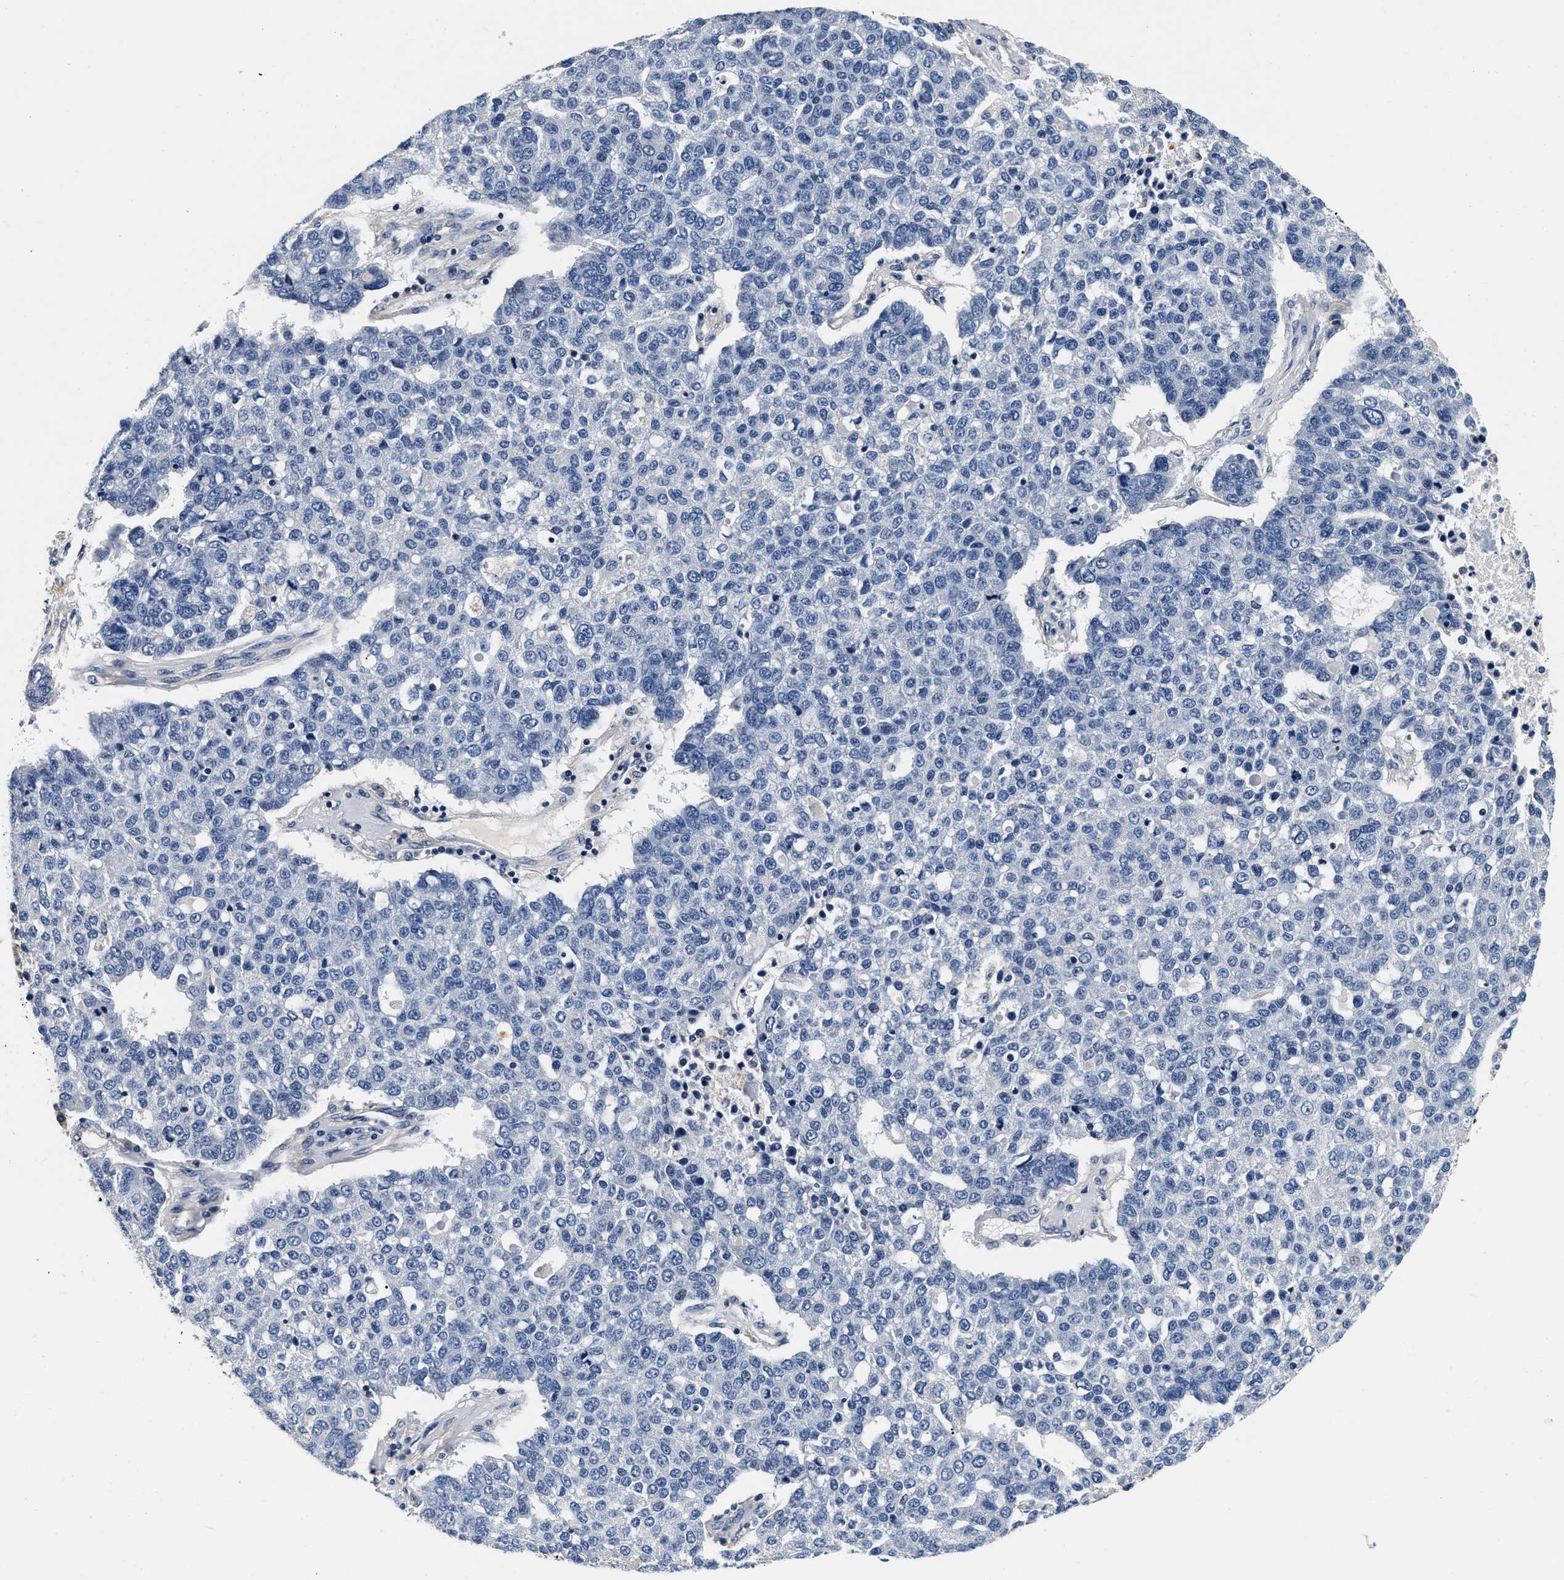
{"staining": {"intensity": "negative", "quantity": "none", "location": "none"}, "tissue": "pancreatic cancer", "cell_type": "Tumor cells", "image_type": "cancer", "snomed": [{"axis": "morphology", "description": "Adenocarcinoma, NOS"}, {"axis": "topography", "description": "Pancreas"}], "caption": "IHC of human pancreatic adenocarcinoma reveals no positivity in tumor cells.", "gene": "ABCG8", "patient": {"sex": "female", "age": 61}}